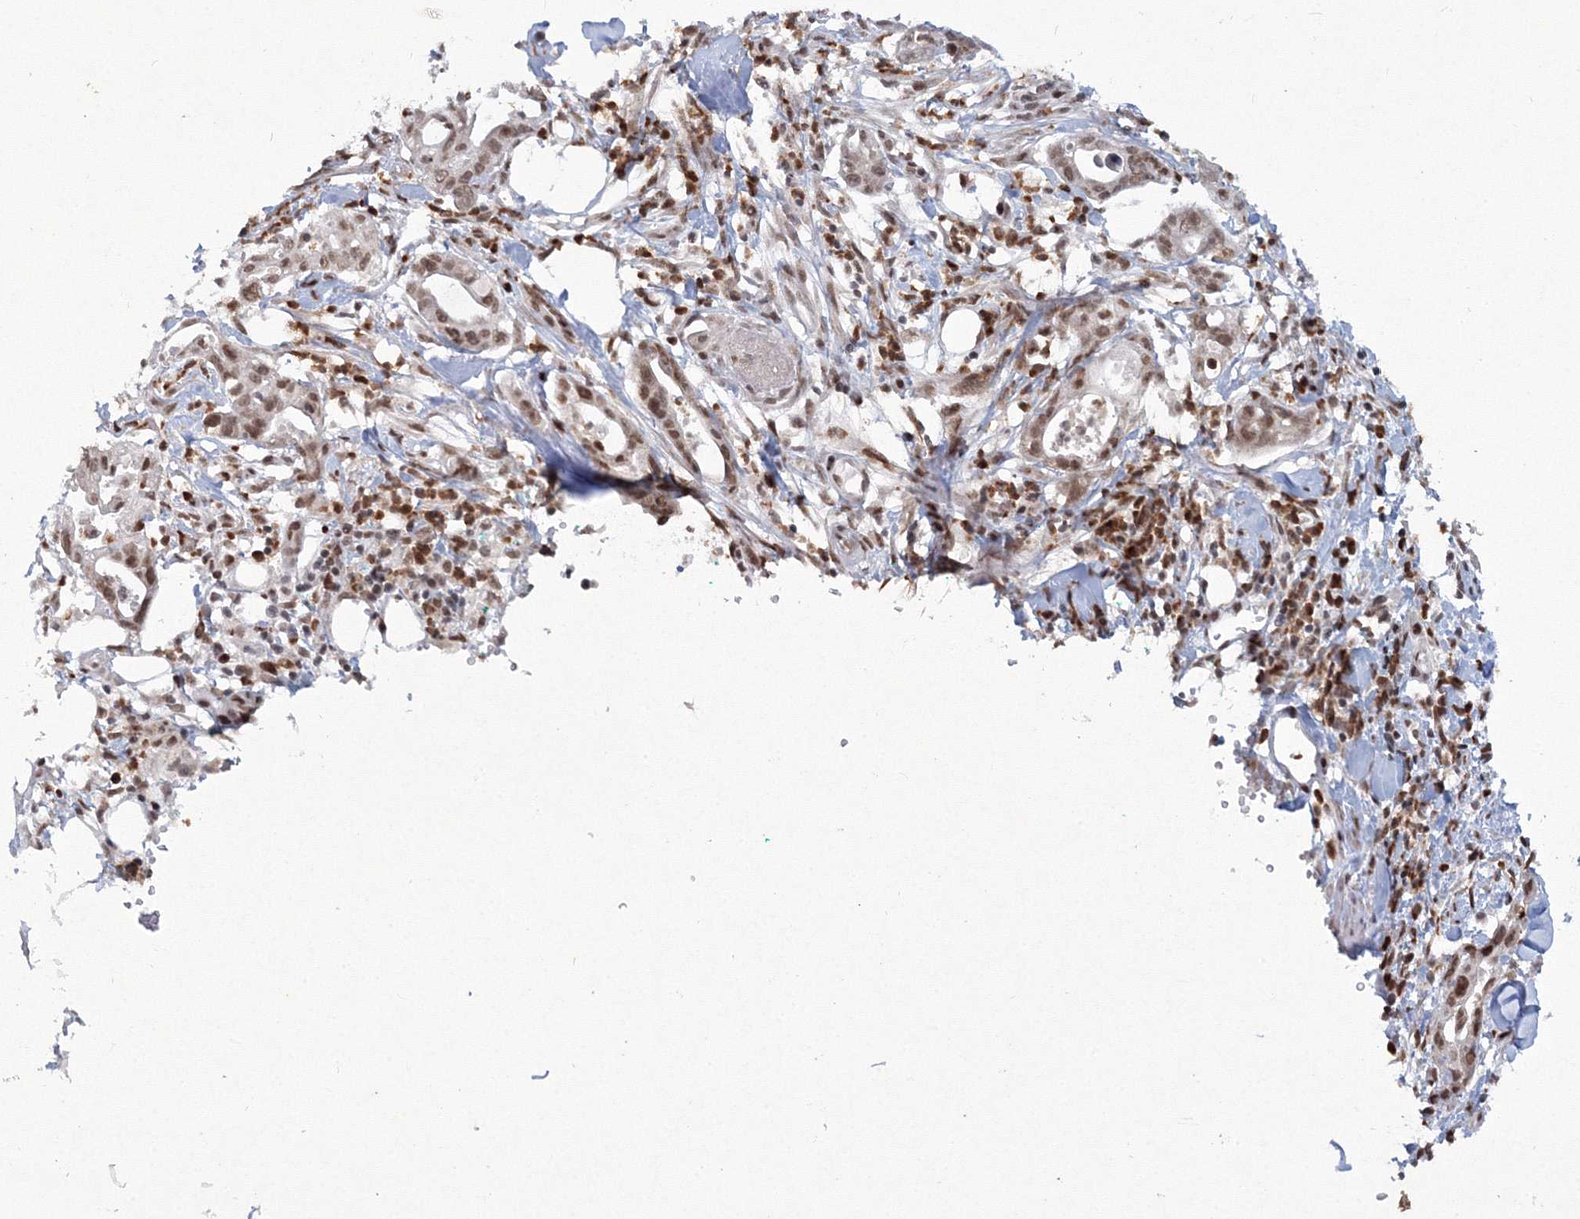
{"staining": {"intensity": "weak", "quantity": "25%-75%", "location": "nuclear"}, "tissue": "pancreatic cancer", "cell_type": "Tumor cells", "image_type": "cancer", "snomed": [{"axis": "morphology", "description": "Adenocarcinoma, NOS"}, {"axis": "topography", "description": "Pancreas"}], "caption": "Brown immunohistochemical staining in human pancreatic cancer reveals weak nuclear positivity in about 25%-75% of tumor cells.", "gene": "C3orf33", "patient": {"sex": "male", "age": 68}}